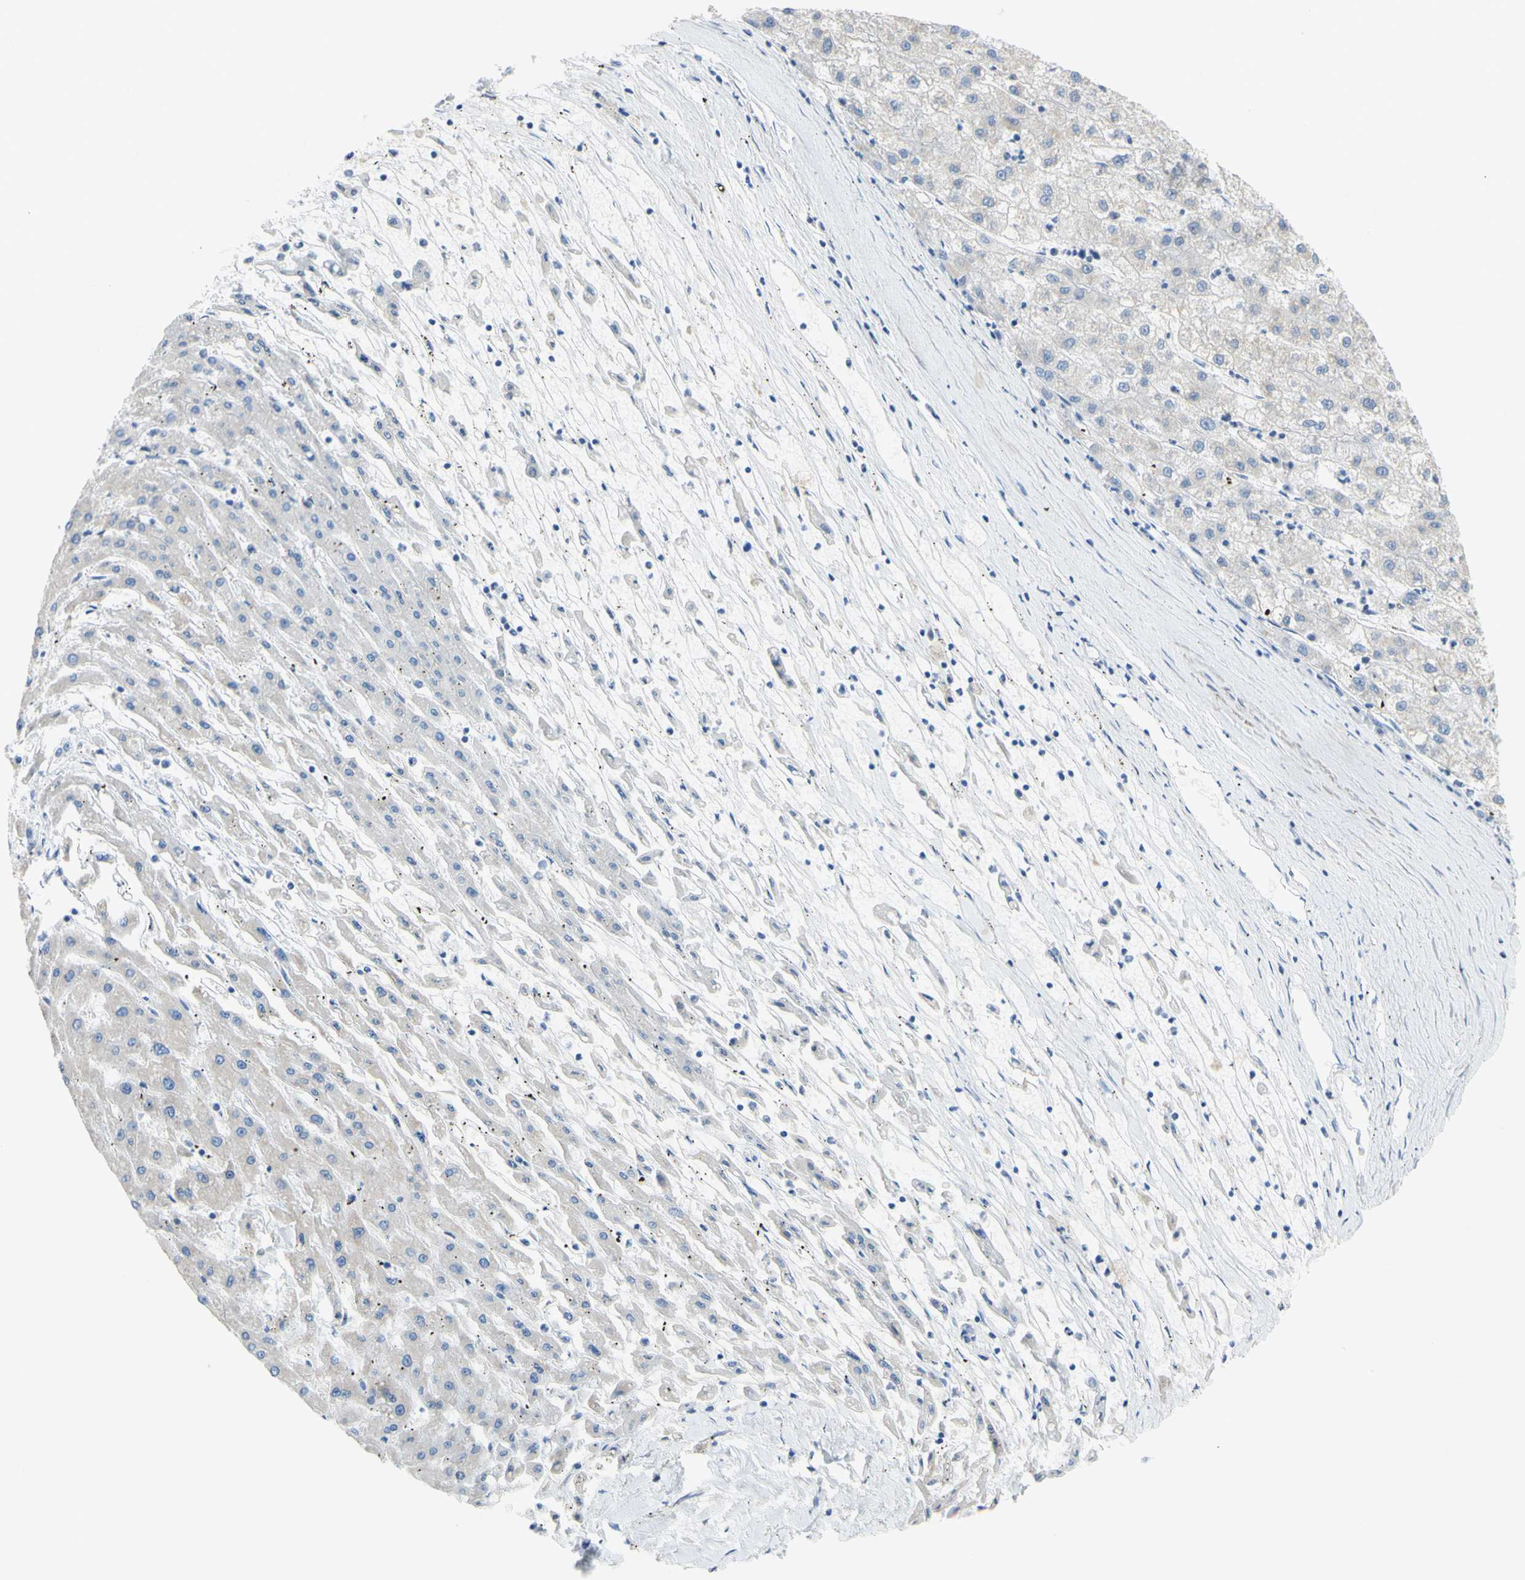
{"staining": {"intensity": "negative", "quantity": "none", "location": "none"}, "tissue": "liver cancer", "cell_type": "Tumor cells", "image_type": "cancer", "snomed": [{"axis": "morphology", "description": "Carcinoma, Hepatocellular, NOS"}, {"axis": "topography", "description": "Liver"}], "caption": "This is a micrograph of IHC staining of liver hepatocellular carcinoma, which shows no staining in tumor cells. The staining is performed using DAB brown chromogen with nuclei counter-stained in using hematoxylin.", "gene": "RETREG2", "patient": {"sex": "male", "age": 72}}